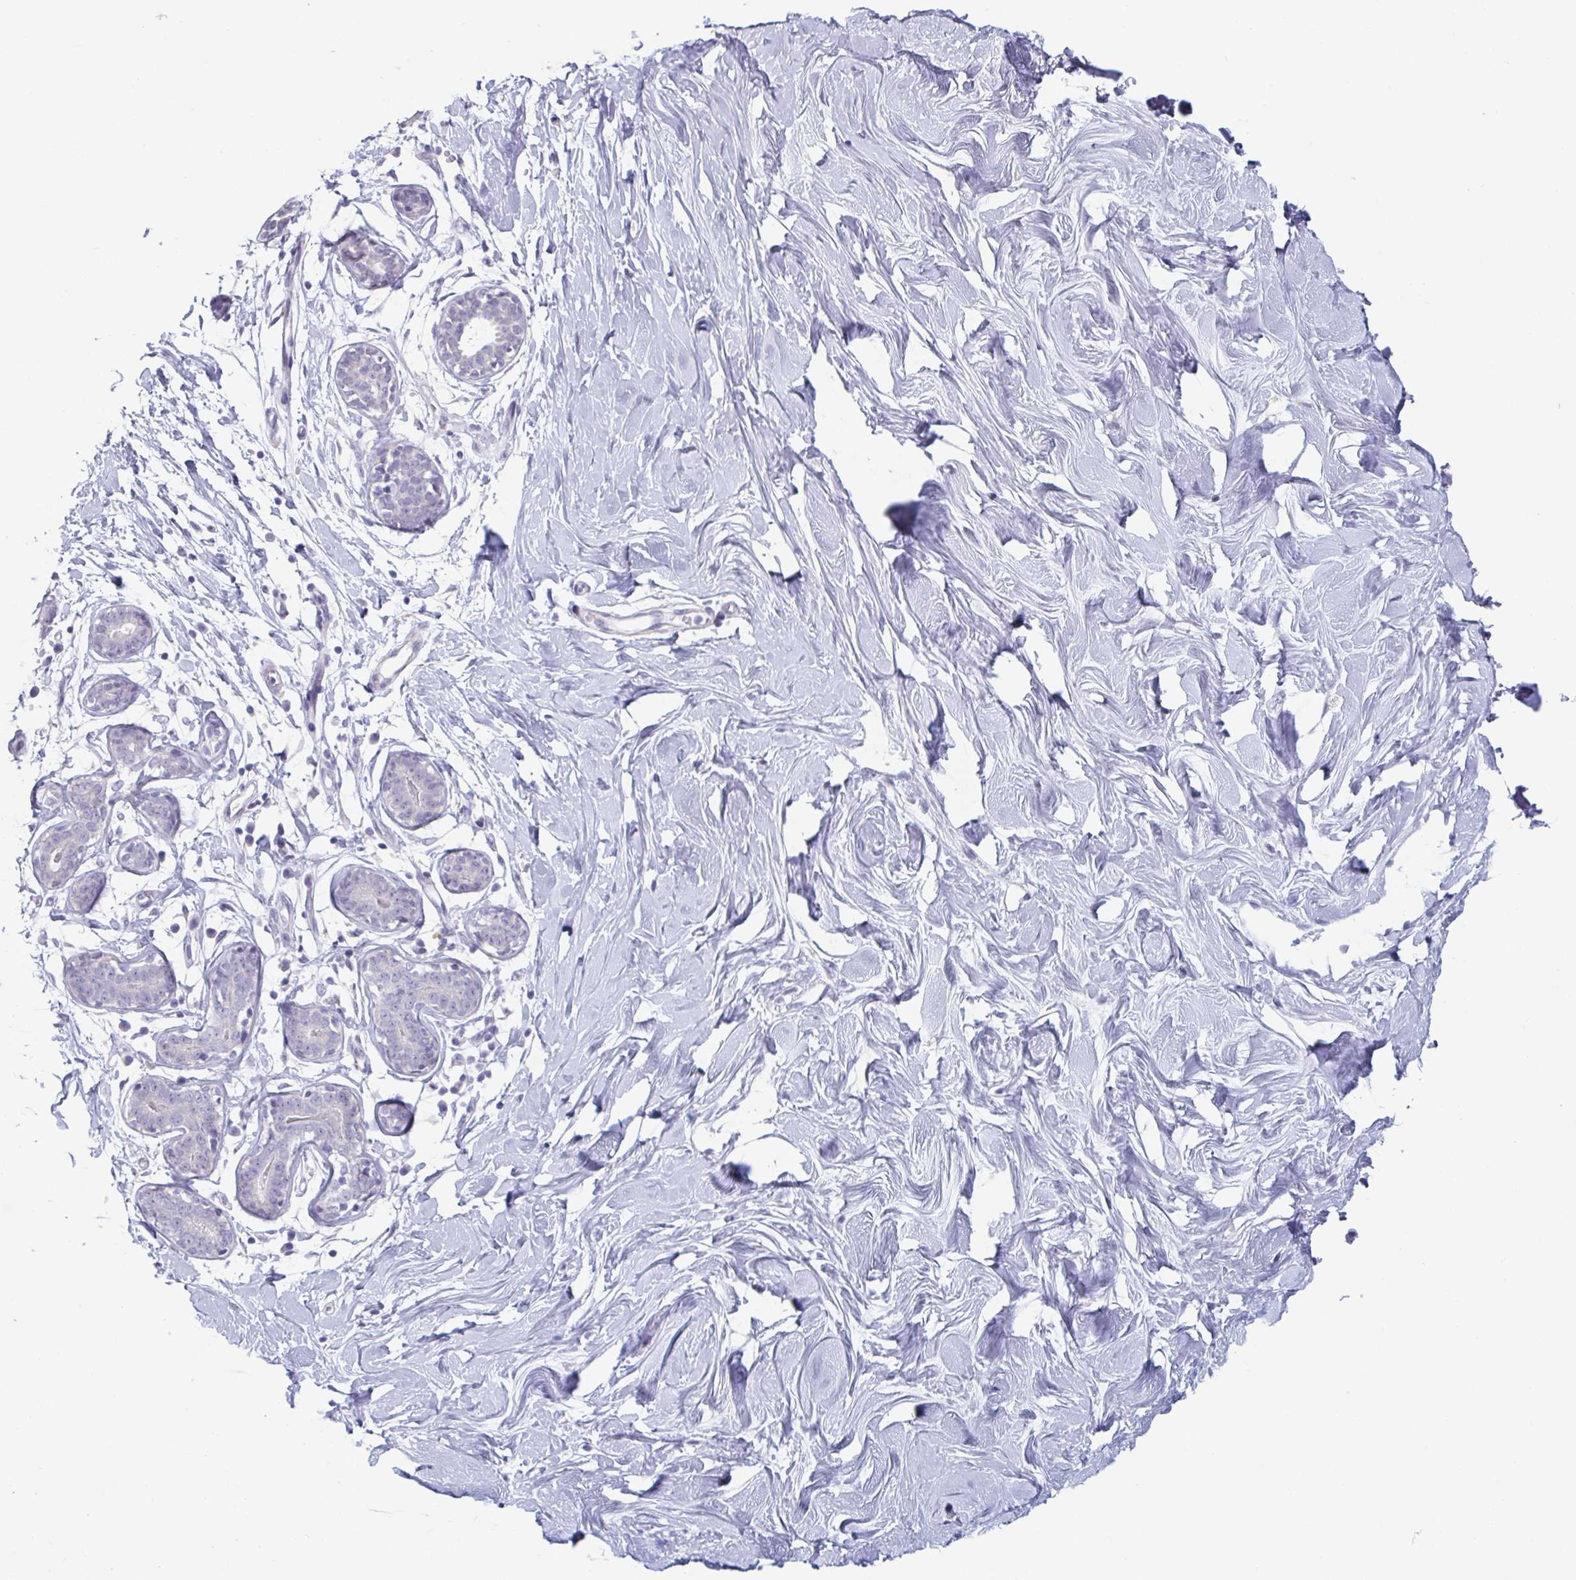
{"staining": {"intensity": "negative", "quantity": "none", "location": "none"}, "tissue": "breast", "cell_type": "Adipocytes", "image_type": "normal", "snomed": [{"axis": "morphology", "description": "Normal tissue, NOS"}, {"axis": "topography", "description": "Breast"}], "caption": "There is no significant expression in adipocytes of breast. (DAB (3,3'-diaminobenzidine) immunohistochemistry (IHC) with hematoxylin counter stain).", "gene": "PTPRD", "patient": {"sex": "female", "age": 27}}